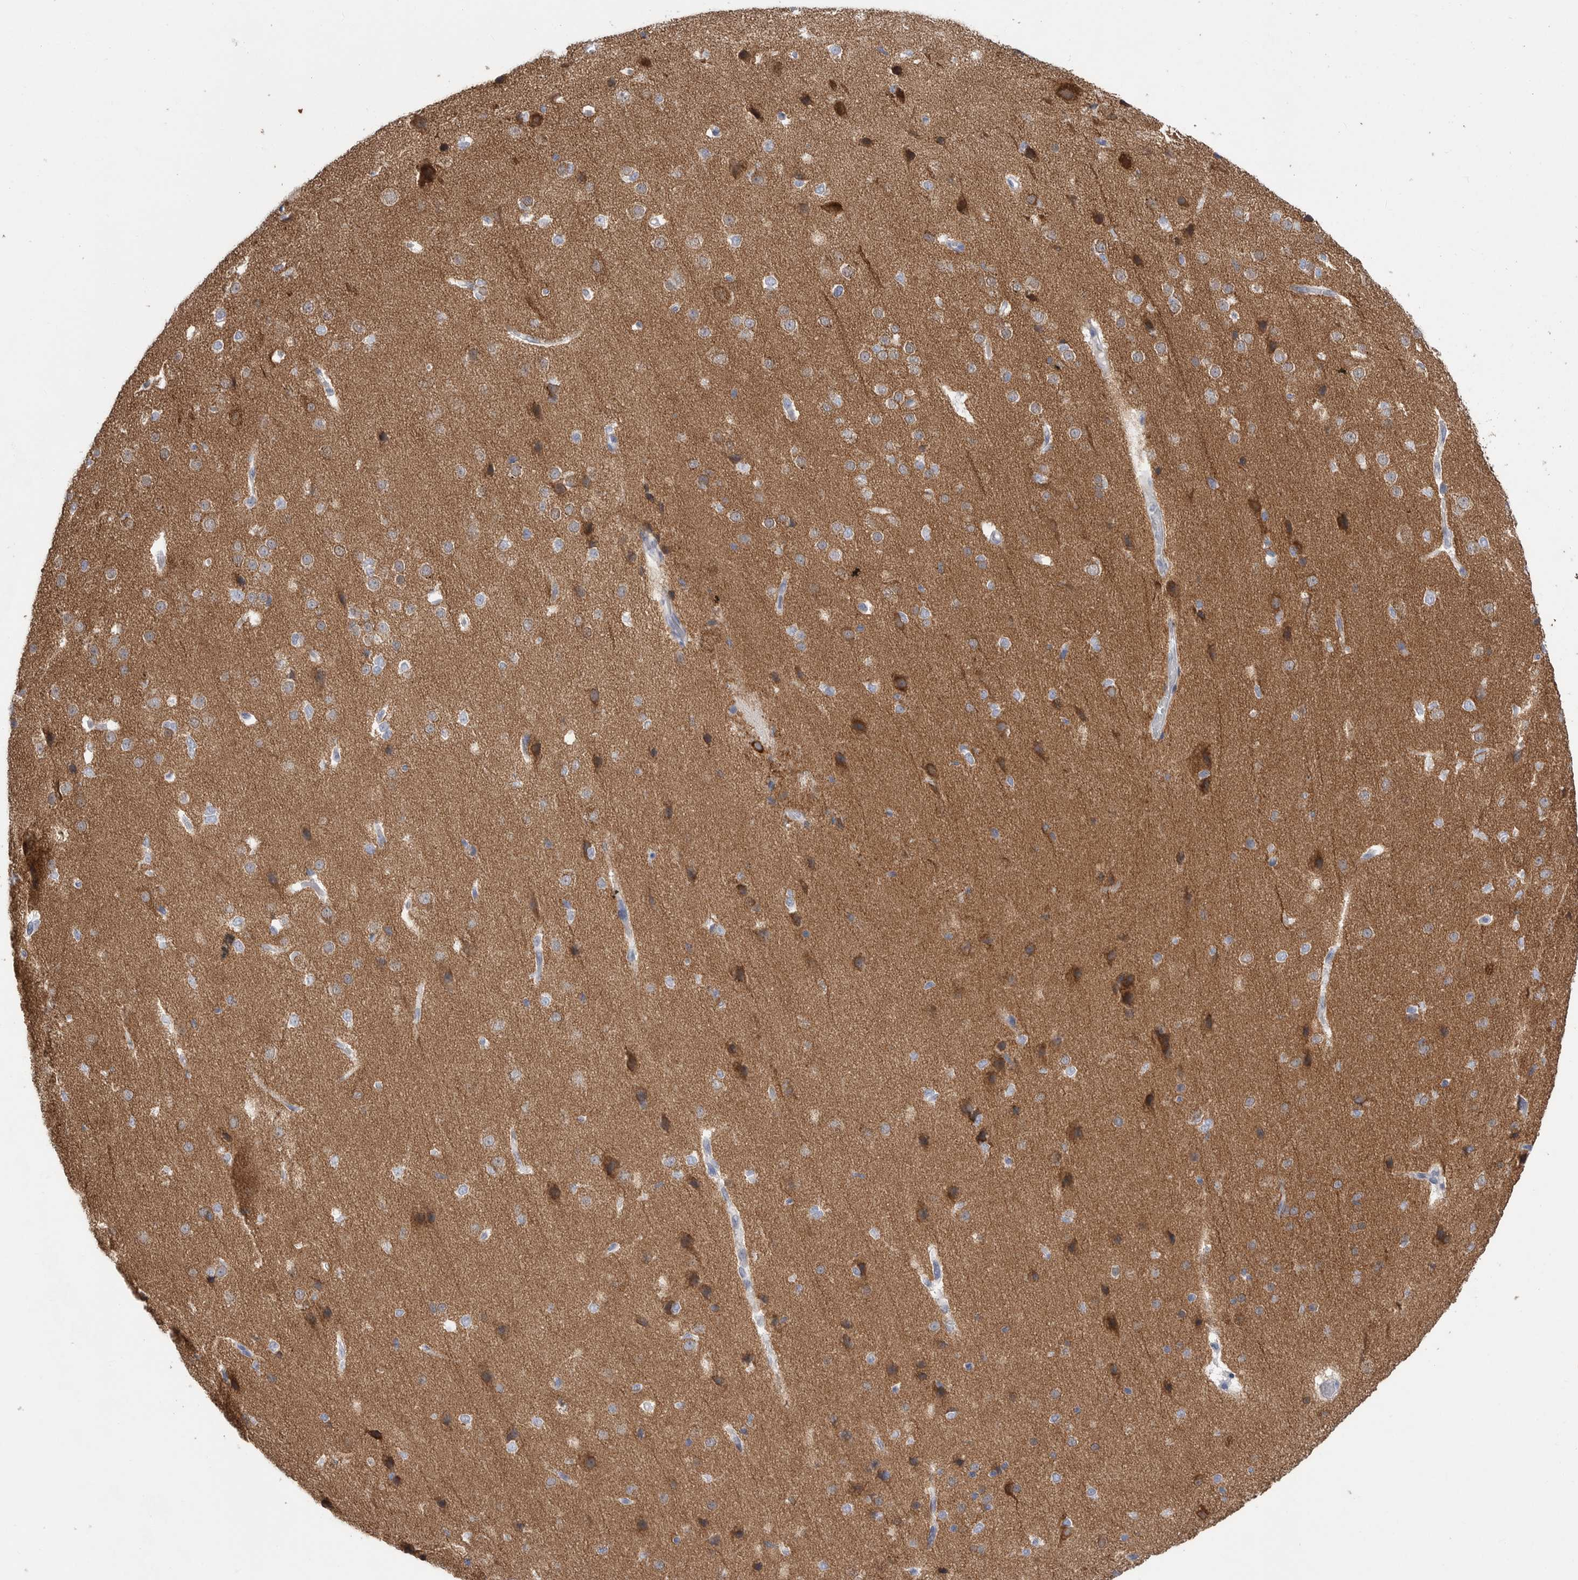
{"staining": {"intensity": "negative", "quantity": "none", "location": "none"}, "tissue": "cerebral cortex", "cell_type": "Endothelial cells", "image_type": "normal", "snomed": [{"axis": "morphology", "description": "Normal tissue, NOS"}, {"axis": "morphology", "description": "Developmental malformation"}, {"axis": "topography", "description": "Cerebral cortex"}], "caption": "IHC of normal cerebral cortex reveals no staining in endothelial cells.", "gene": "CAMK2B", "patient": {"sex": "female", "age": 30}}